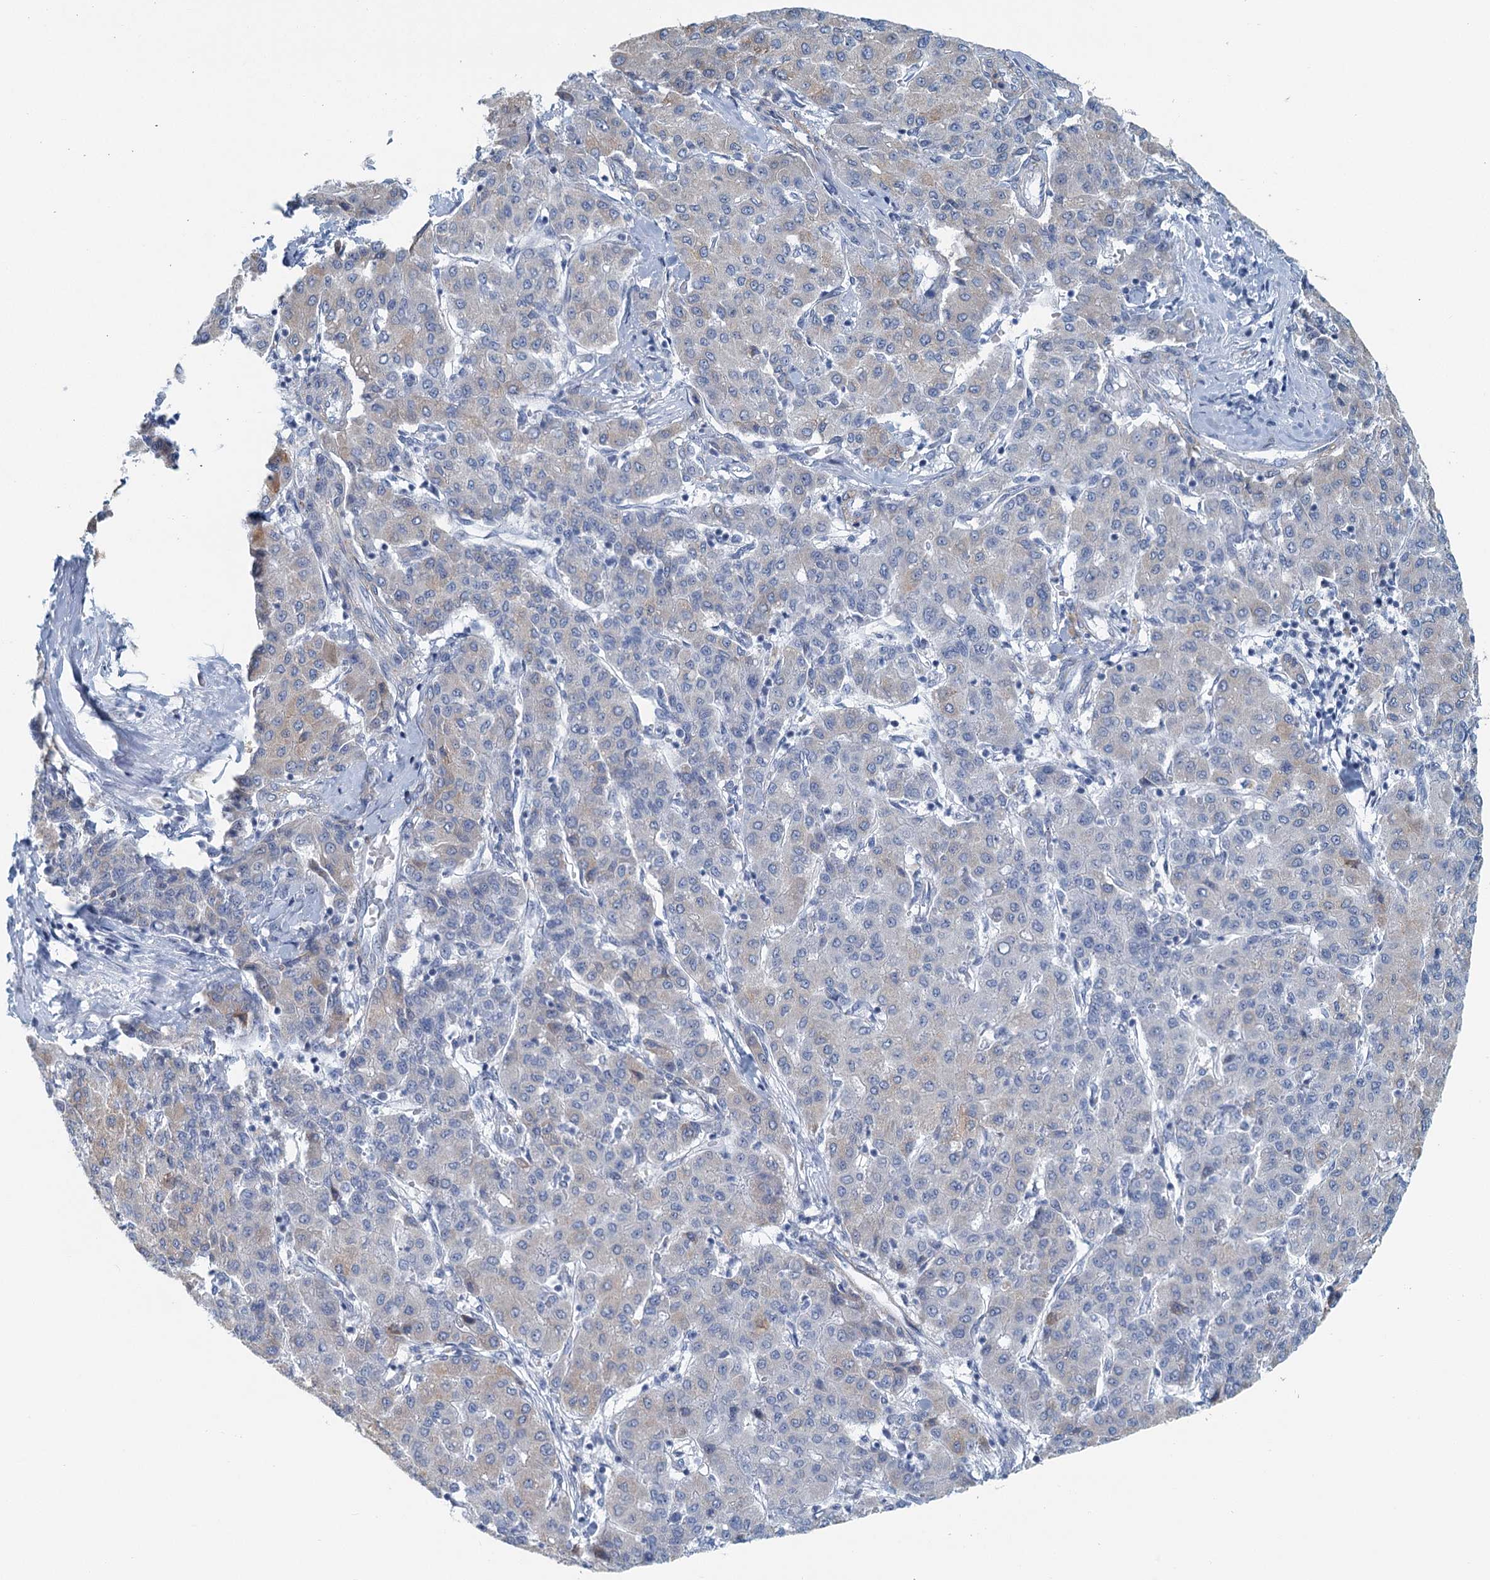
{"staining": {"intensity": "weak", "quantity": "<25%", "location": "cytoplasmic/membranous"}, "tissue": "liver cancer", "cell_type": "Tumor cells", "image_type": "cancer", "snomed": [{"axis": "morphology", "description": "Carcinoma, Hepatocellular, NOS"}, {"axis": "topography", "description": "Liver"}], "caption": "Tumor cells are negative for protein expression in human hepatocellular carcinoma (liver).", "gene": "ZNF527", "patient": {"sex": "male", "age": 65}}